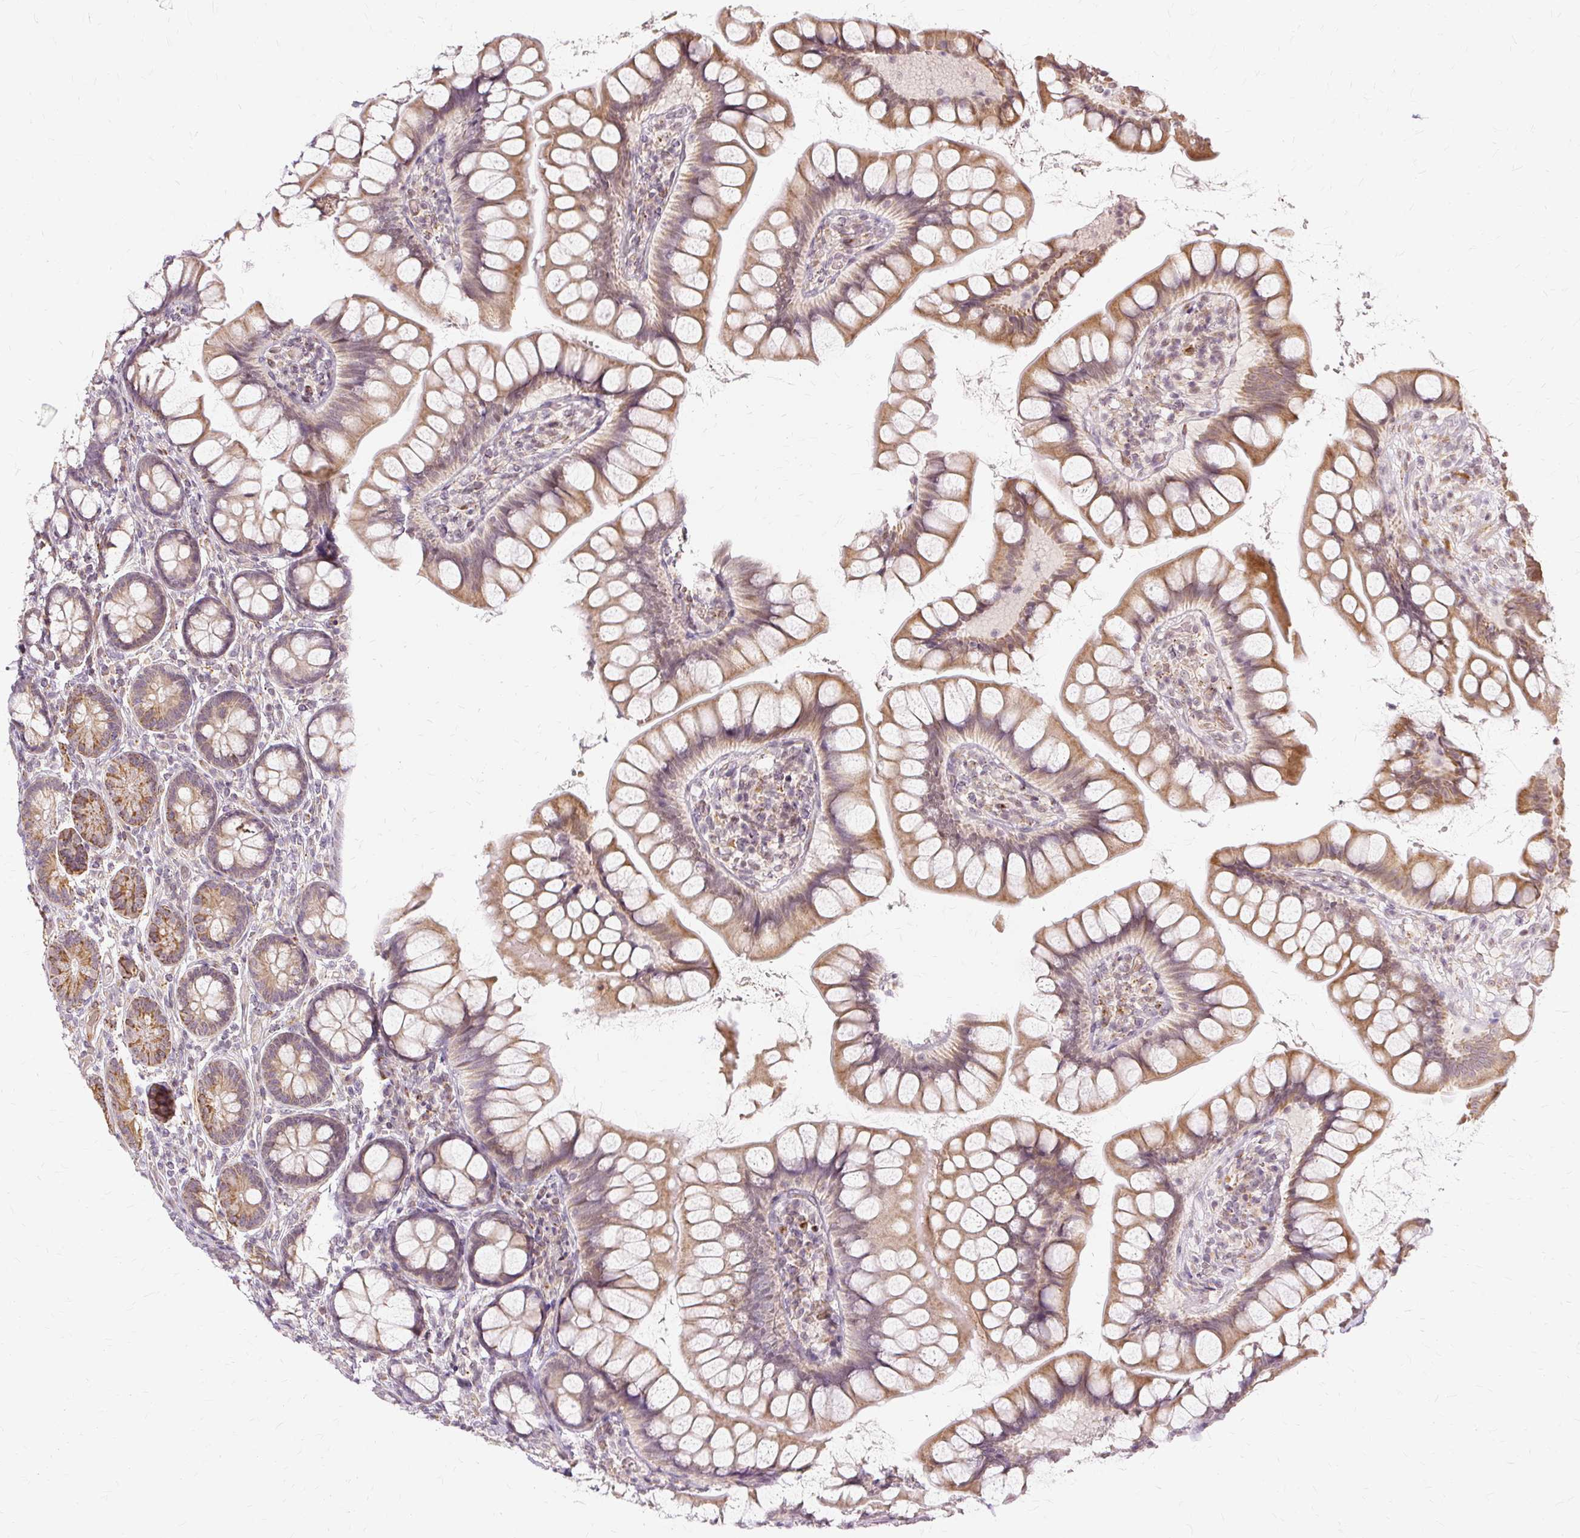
{"staining": {"intensity": "moderate", "quantity": "25%-75%", "location": "cytoplasmic/membranous,nuclear"}, "tissue": "small intestine", "cell_type": "Glandular cells", "image_type": "normal", "snomed": [{"axis": "morphology", "description": "Normal tissue, NOS"}, {"axis": "topography", "description": "Small intestine"}], "caption": "Unremarkable small intestine reveals moderate cytoplasmic/membranous,nuclear expression in approximately 25%-75% of glandular cells.", "gene": "MMACHC", "patient": {"sex": "male", "age": 70}}